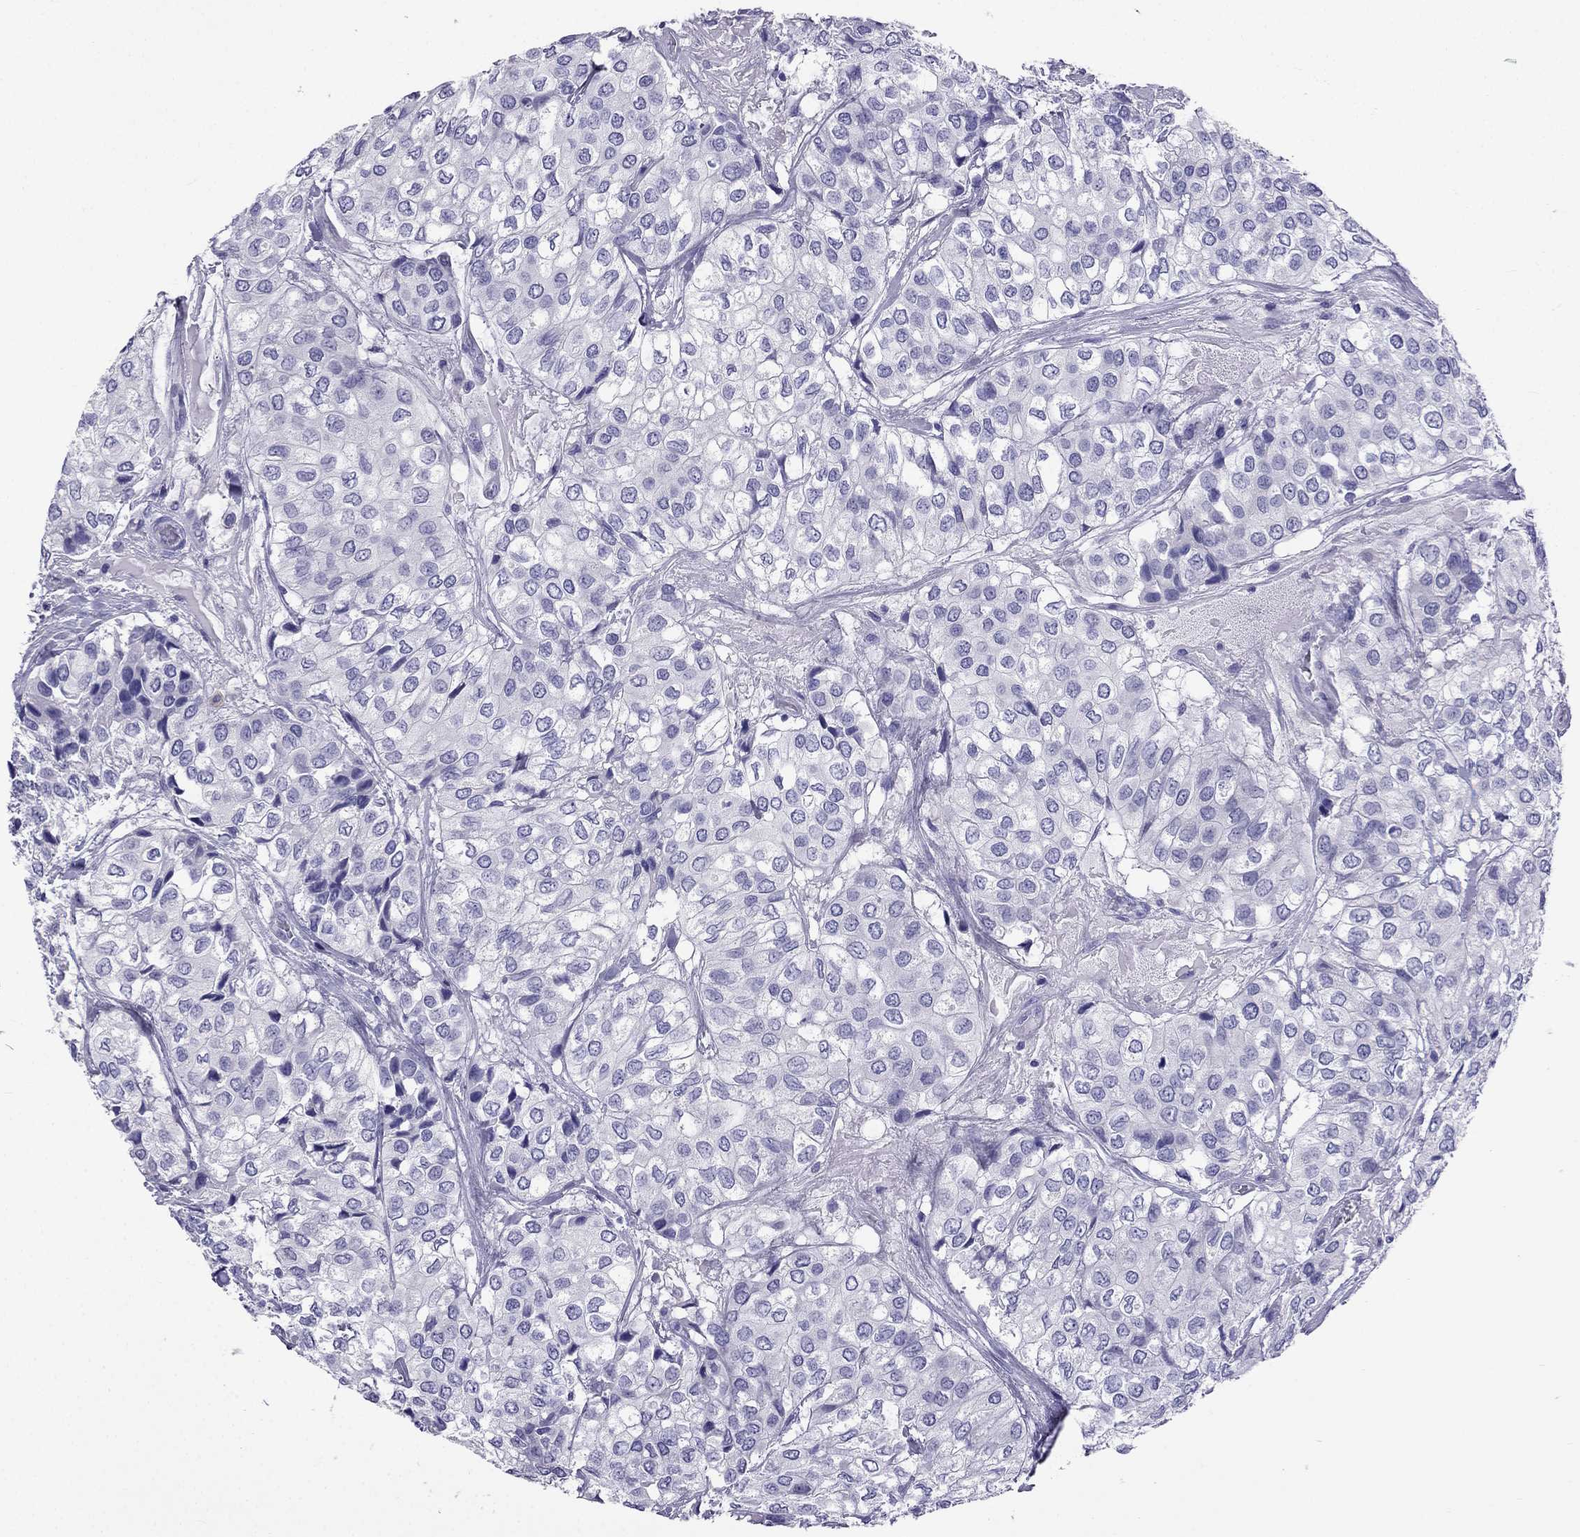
{"staining": {"intensity": "negative", "quantity": "none", "location": "none"}, "tissue": "urothelial cancer", "cell_type": "Tumor cells", "image_type": "cancer", "snomed": [{"axis": "morphology", "description": "Urothelial carcinoma, High grade"}, {"axis": "topography", "description": "Urinary bladder"}], "caption": "Immunohistochemical staining of urothelial cancer demonstrates no significant expression in tumor cells.", "gene": "ARR3", "patient": {"sex": "male", "age": 73}}